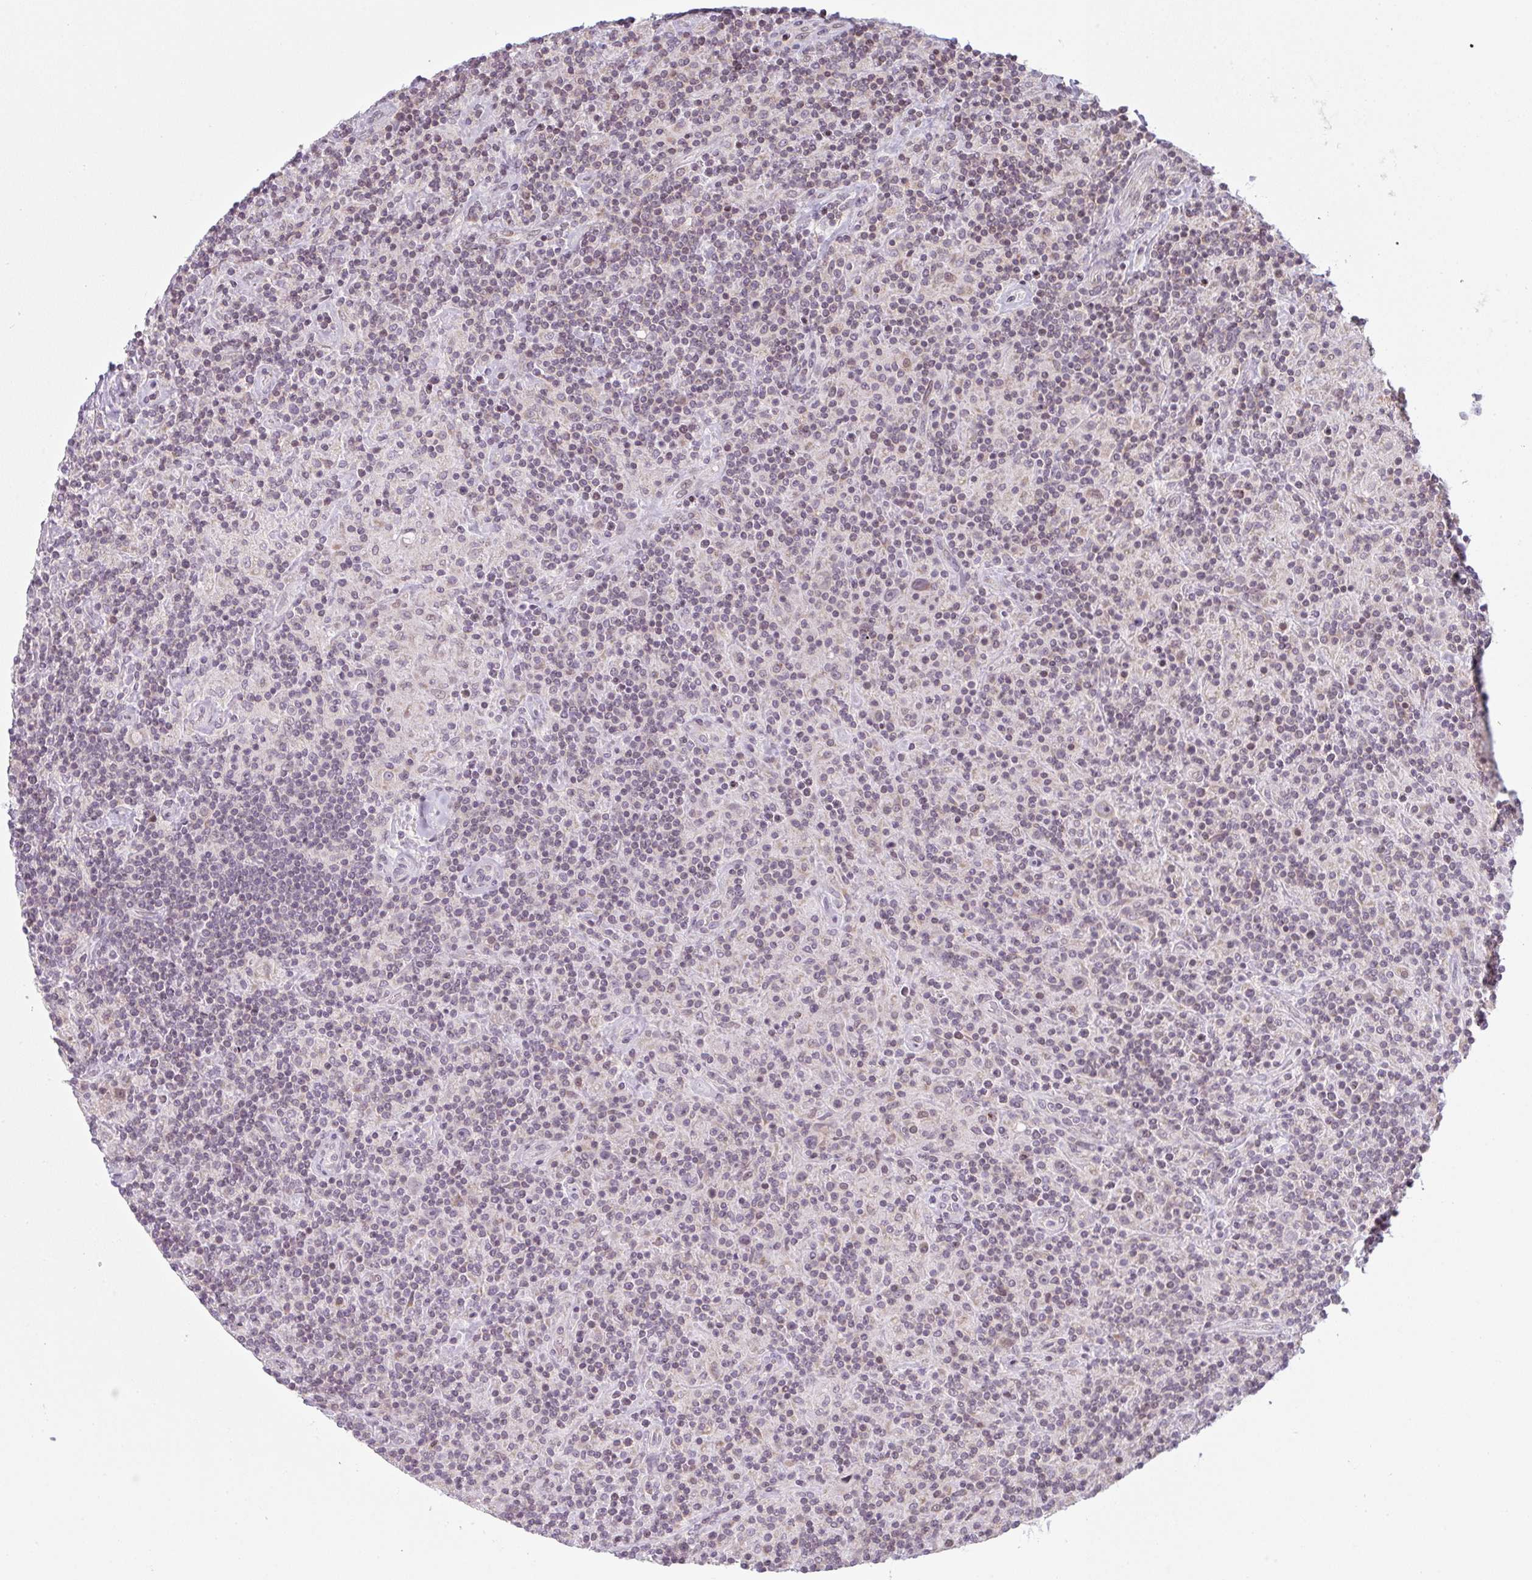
{"staining": {"intensity": "negative", "quantity": "none", "location": "none"}, "tissue": "lymphoma", "cell_type": "Tumor cells", "image_type": "cancer", "snomed": [{"axis": "morphology", "description": "Hodgkin's disease, NOS"}, {"axis": "topography", "description": "Lymph node"}], "caption": "A high-resolution micrograph shows immunohistochemistry staining of lymphoma, which shows no significant positivity in tumor cells.", "gene": "TMEM237", "patient": {"sex": "male", "age": 70}}